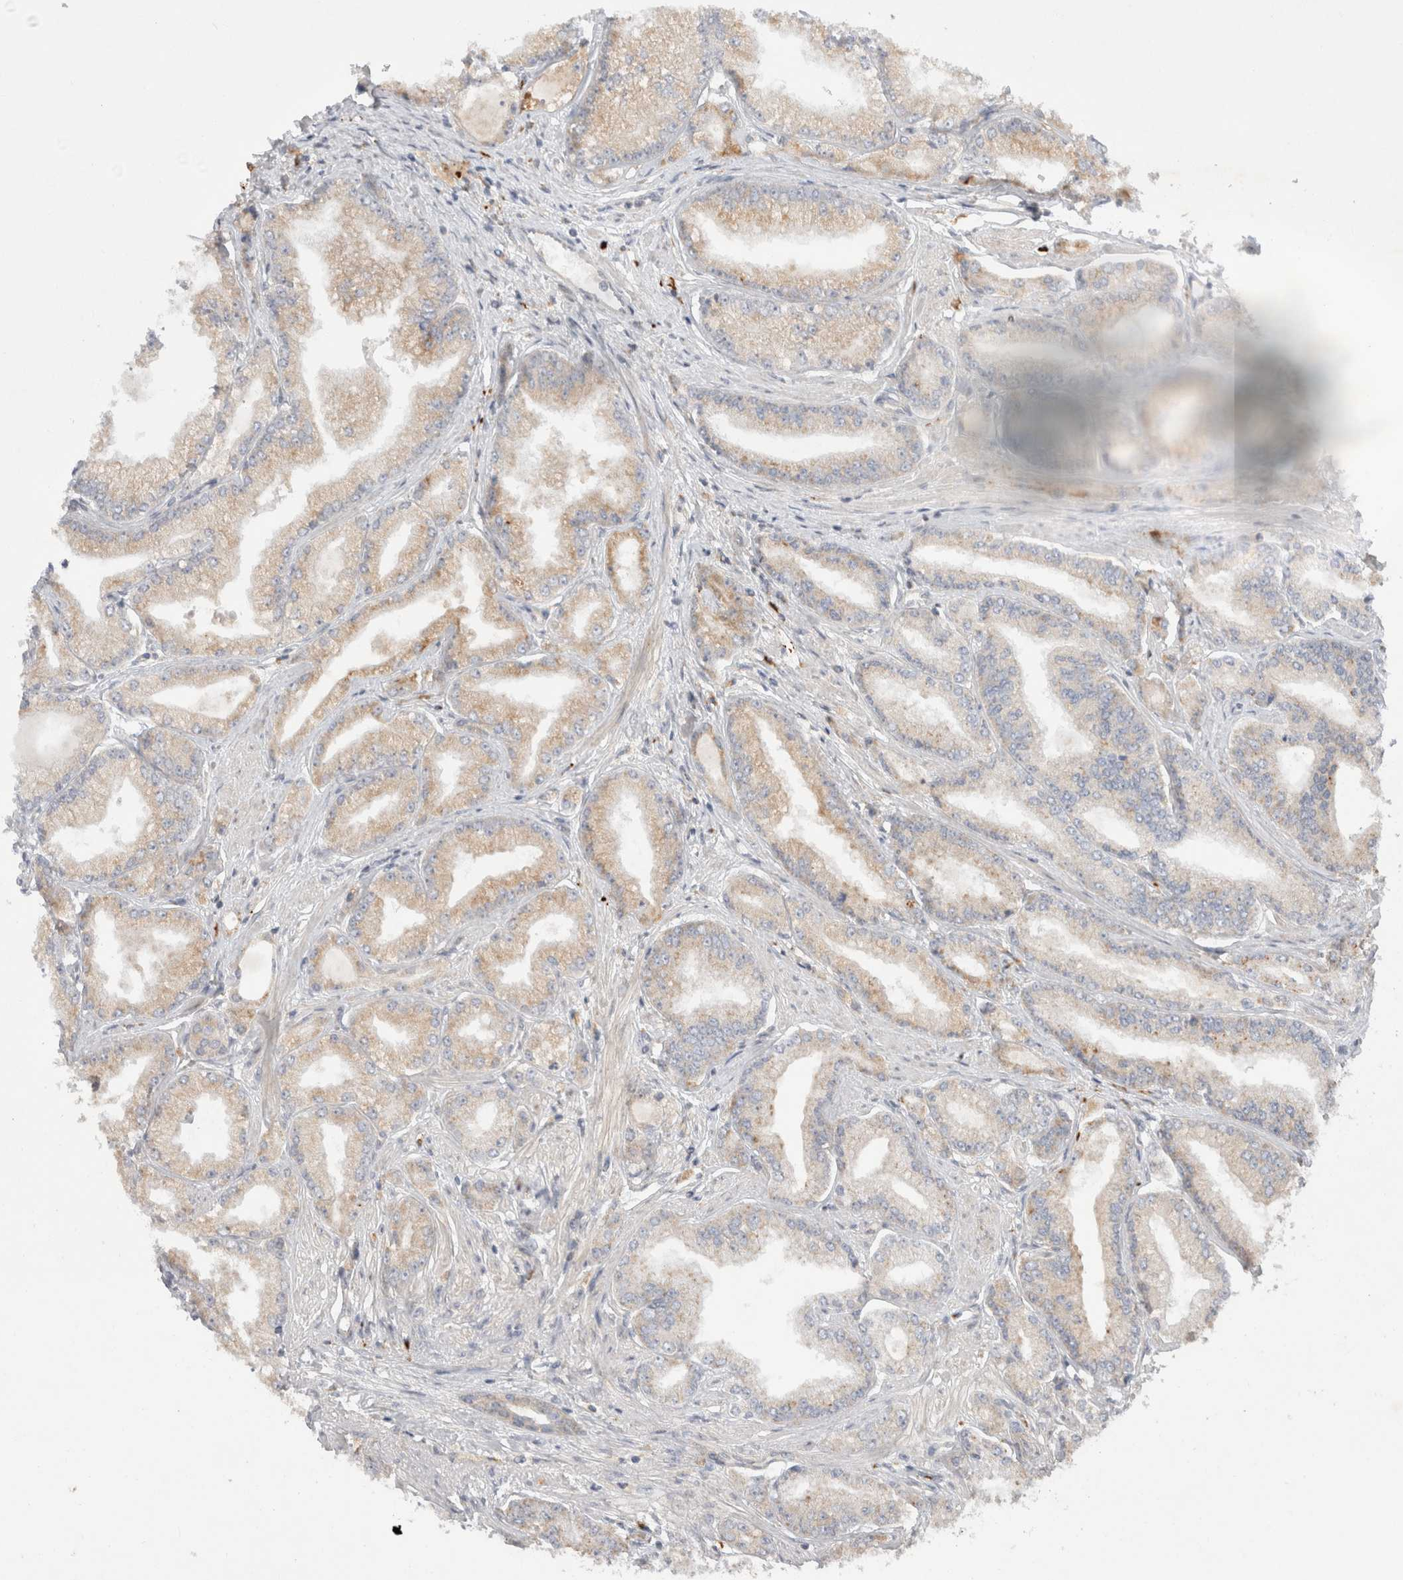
{"staining": {"intensity": "weak", "quantity": "25%-75%", "location": "cytoplasmic/membranous"}, "tissue": "prostate cancer", "cell_type": "Tumor cells", "image_type": "cancer", "snomed": [{"axis": "morphology", "description": "Adenocarcinoma, Low grade"}, {"axis": "topography", "description": "Prostate"}], "caption": "Weak cytoplasmic/membranous protein positivity is identified in about 25%-75% of tumor cells in prostate low-grade adenocarcinoma. The protein is shown in brown color, while the nuclei are stained blue.", "gene": "NPC1", "patient": {"sex": "male", "age": 52}}